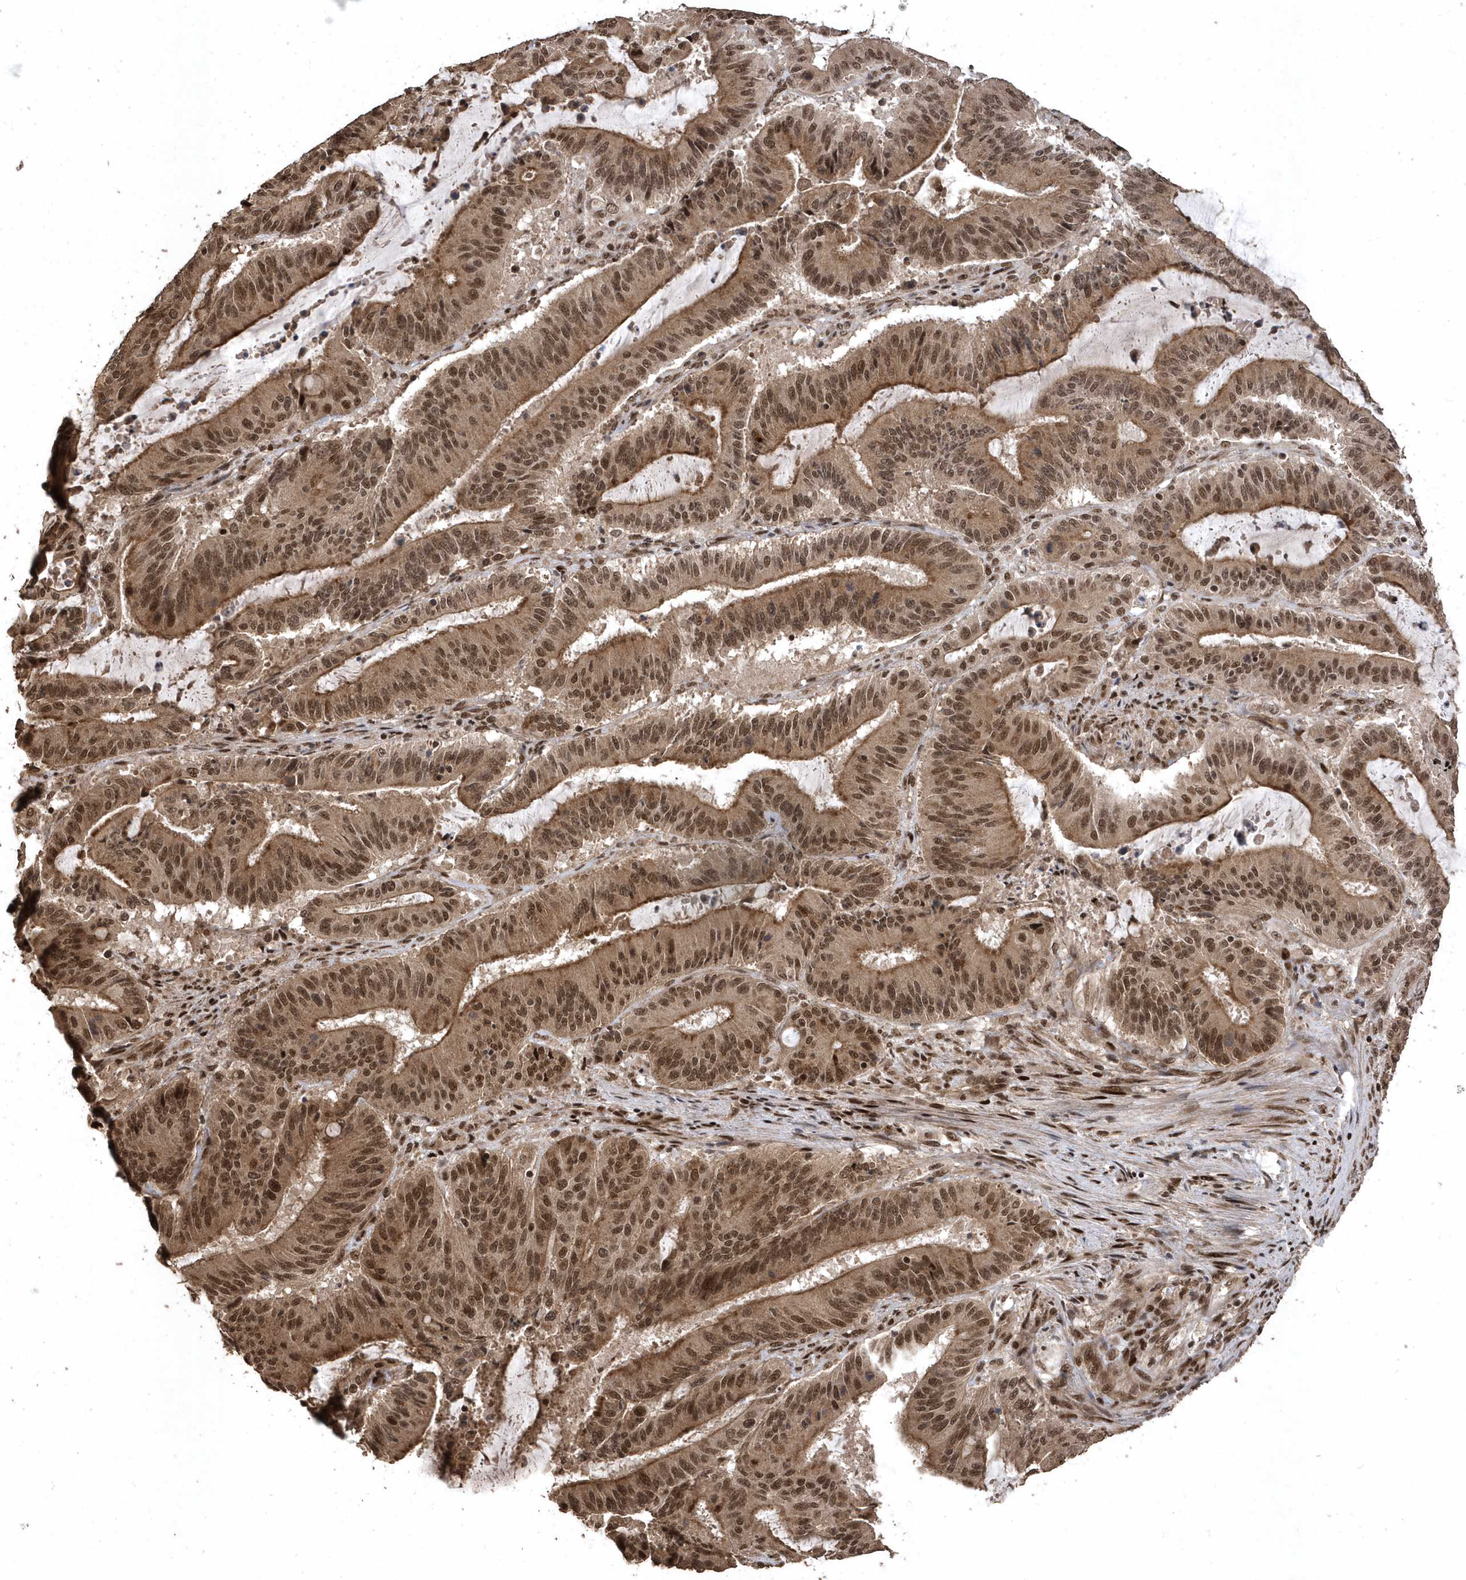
{"staining": {"intensity": "moderate", "quantity": ">75%", "location": "cytoplasmic/membranous,nuclear"}, "tissue": "liver cancer", "cell_type": "Tumor cells", "image_type": "cancer", "snomed": [{"axis": "morphology", "description": "Normal tissue, NOS"}, {"axis": "morphology", "description": "Cholangiocarcinoma"}, {"axis": "topography", "description": "Liver"}, {"axis": "topography", "description": "Peripheral nerve tissue"}], "caption": "High-power microscopy captured an immunohistochemistry (IHC) photomicrograph of liver cholangiocarcinoma, revealing moderate cytoplasmic/membranous and nuclear positivity in approximately >75% of tumor cells. The protein is shown in brown color, while the nuclei are stained blue.", "gene": "INTS12", "patient": {"sex": "female", "age": 73}}